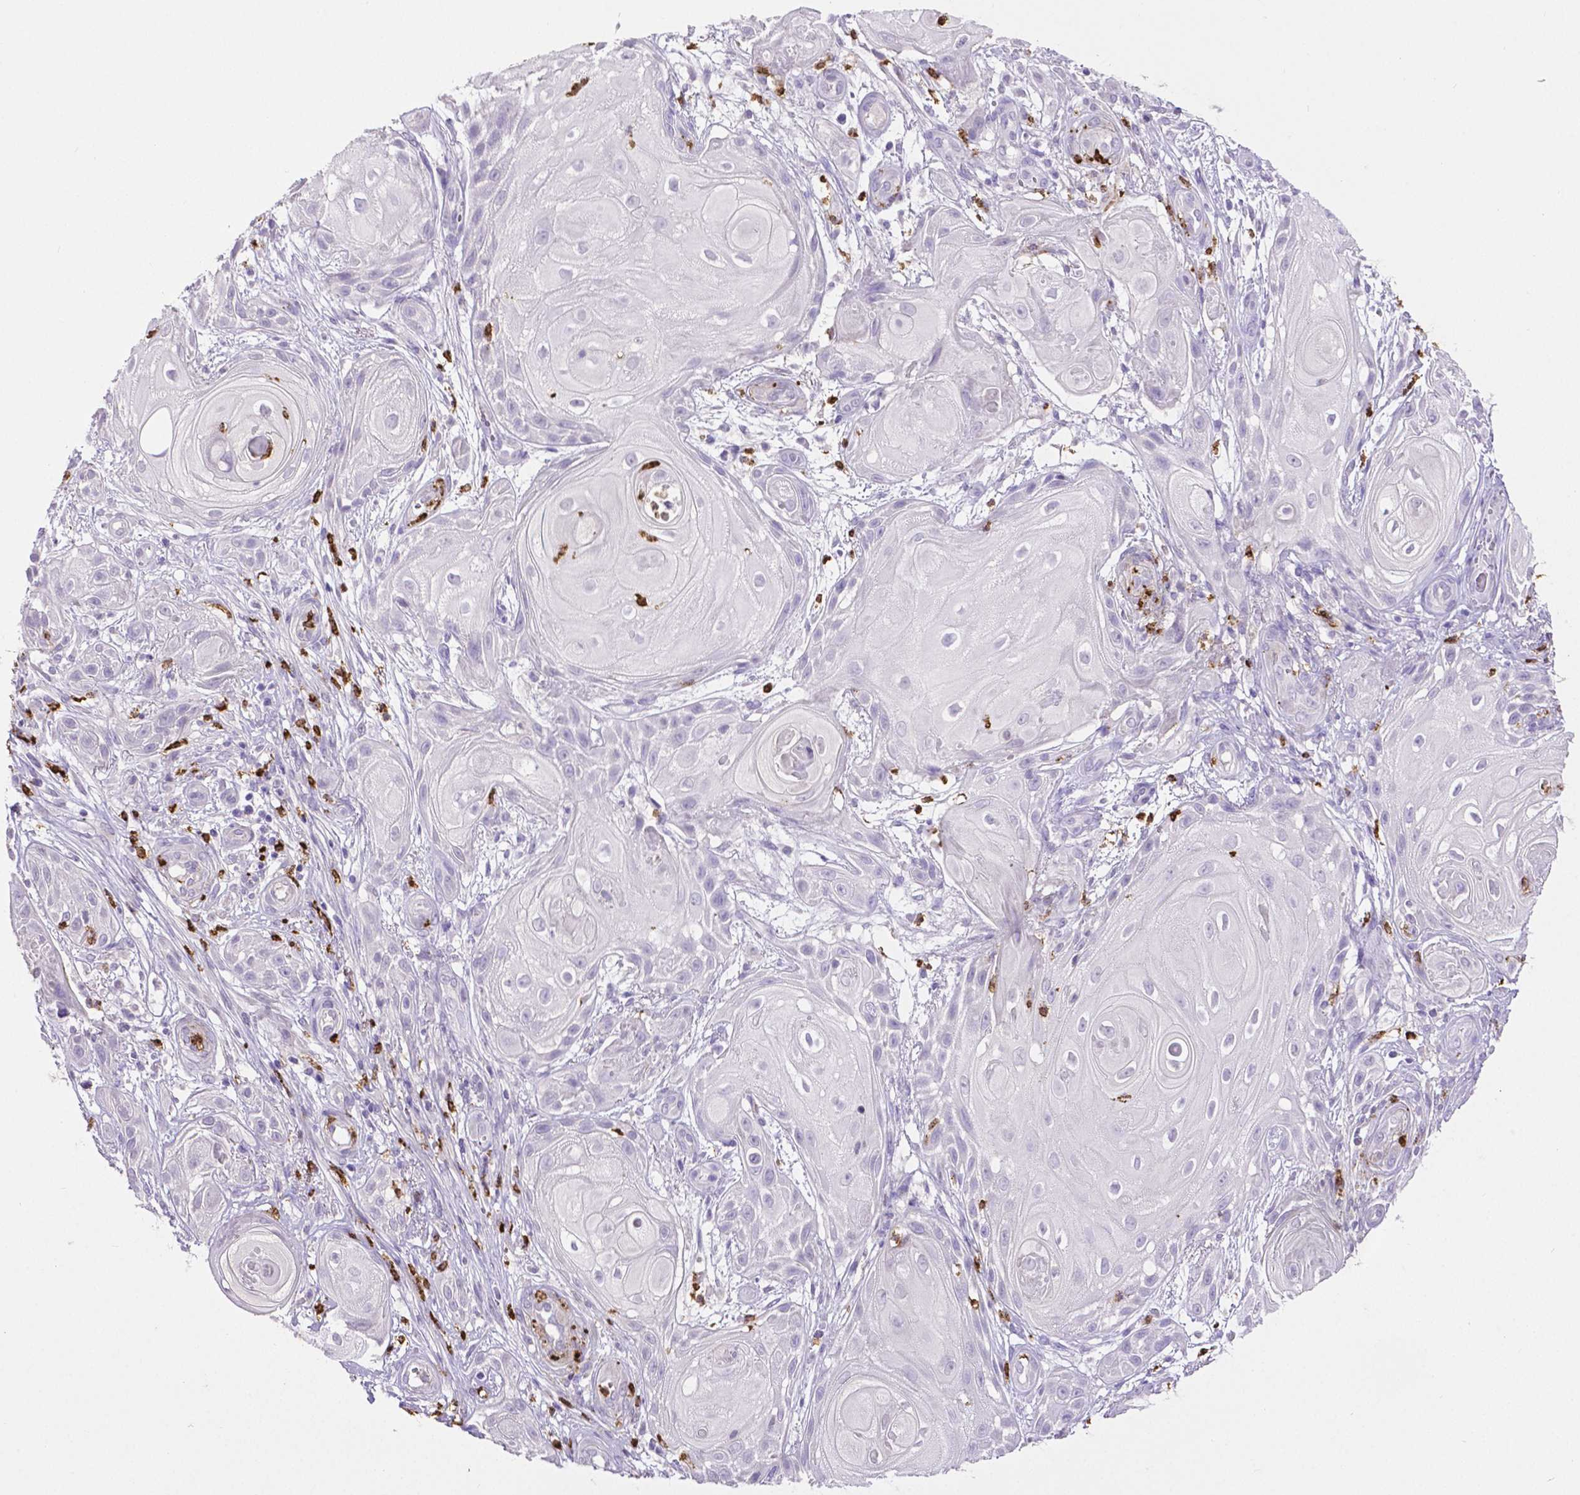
{"staining": {"intensity": "negative", "quantity": "none", "location": "none"}, "tissue": "skin cancer", "cell_type": "Tumor cells", "image_type": "cancer", "snomed": [{"axis": "morphology", "description": "Squamous cell carcinoma, NOS"}, {"axis": "topography", "description": "Skin"}], "caption": "The photomicrograph displays no significant expression in tumor cells of skin cancer (squamous cell carcinoma).", "gene": "MMP9", "patient": {"sex": "male", "age": 62}}